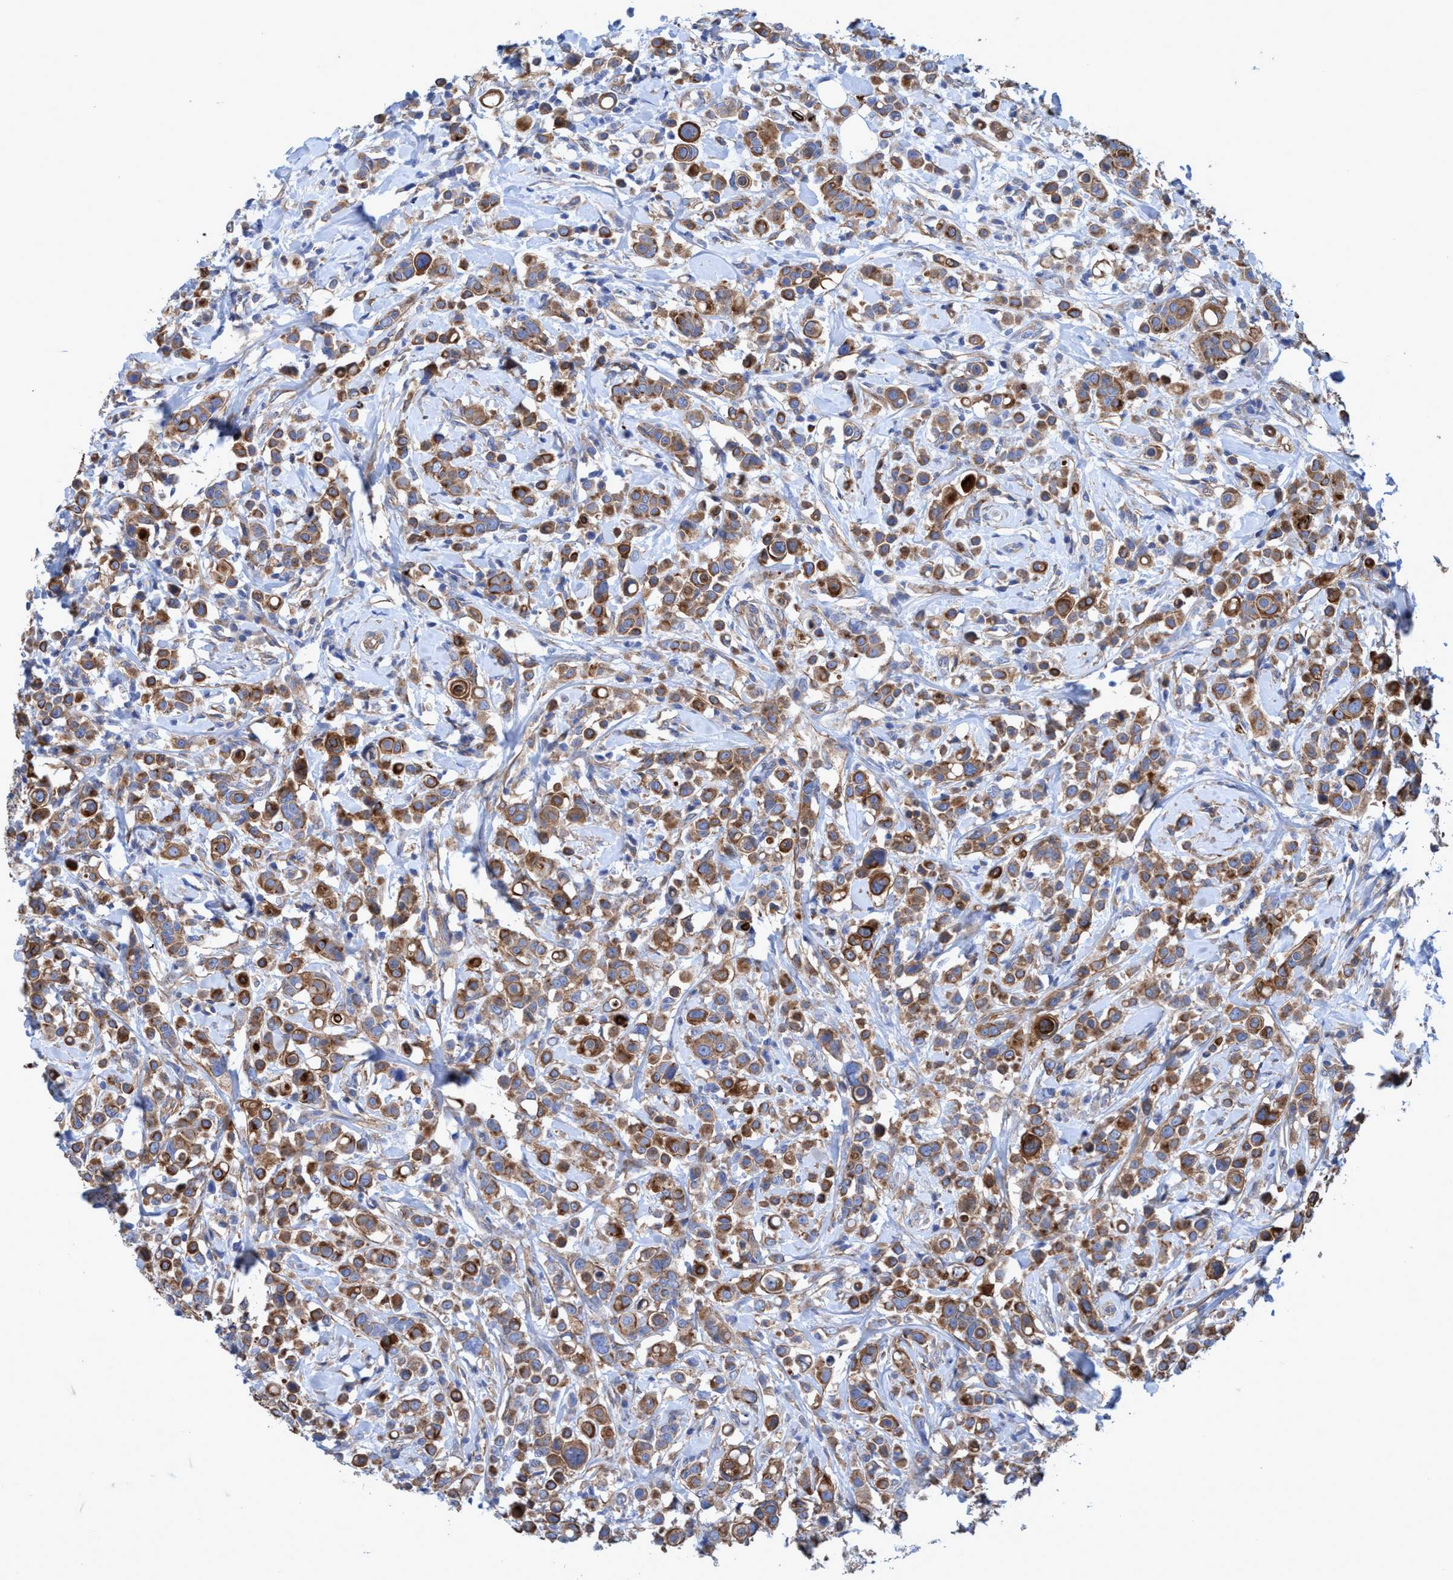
{"staining": {"intensity": "moderate", "quantity": ">75%", "location": "cytoplasmic/membranous"}, "tissue": "breast cancer", "cell_type": "Tumor cells", "image_type": "cancer", "snomed": [{"axis": "morphology", "description": "Duct carcinoma"}, {"axis": "topography", "description": "Breast"}], "caption": "Moderate cytoplasmic/membranous expression for a protein is seen in about >75% of tumor cells of breast cancer using IHC.", "gene": "GULP1", "patient": {"sex": "female", "age": 27}}